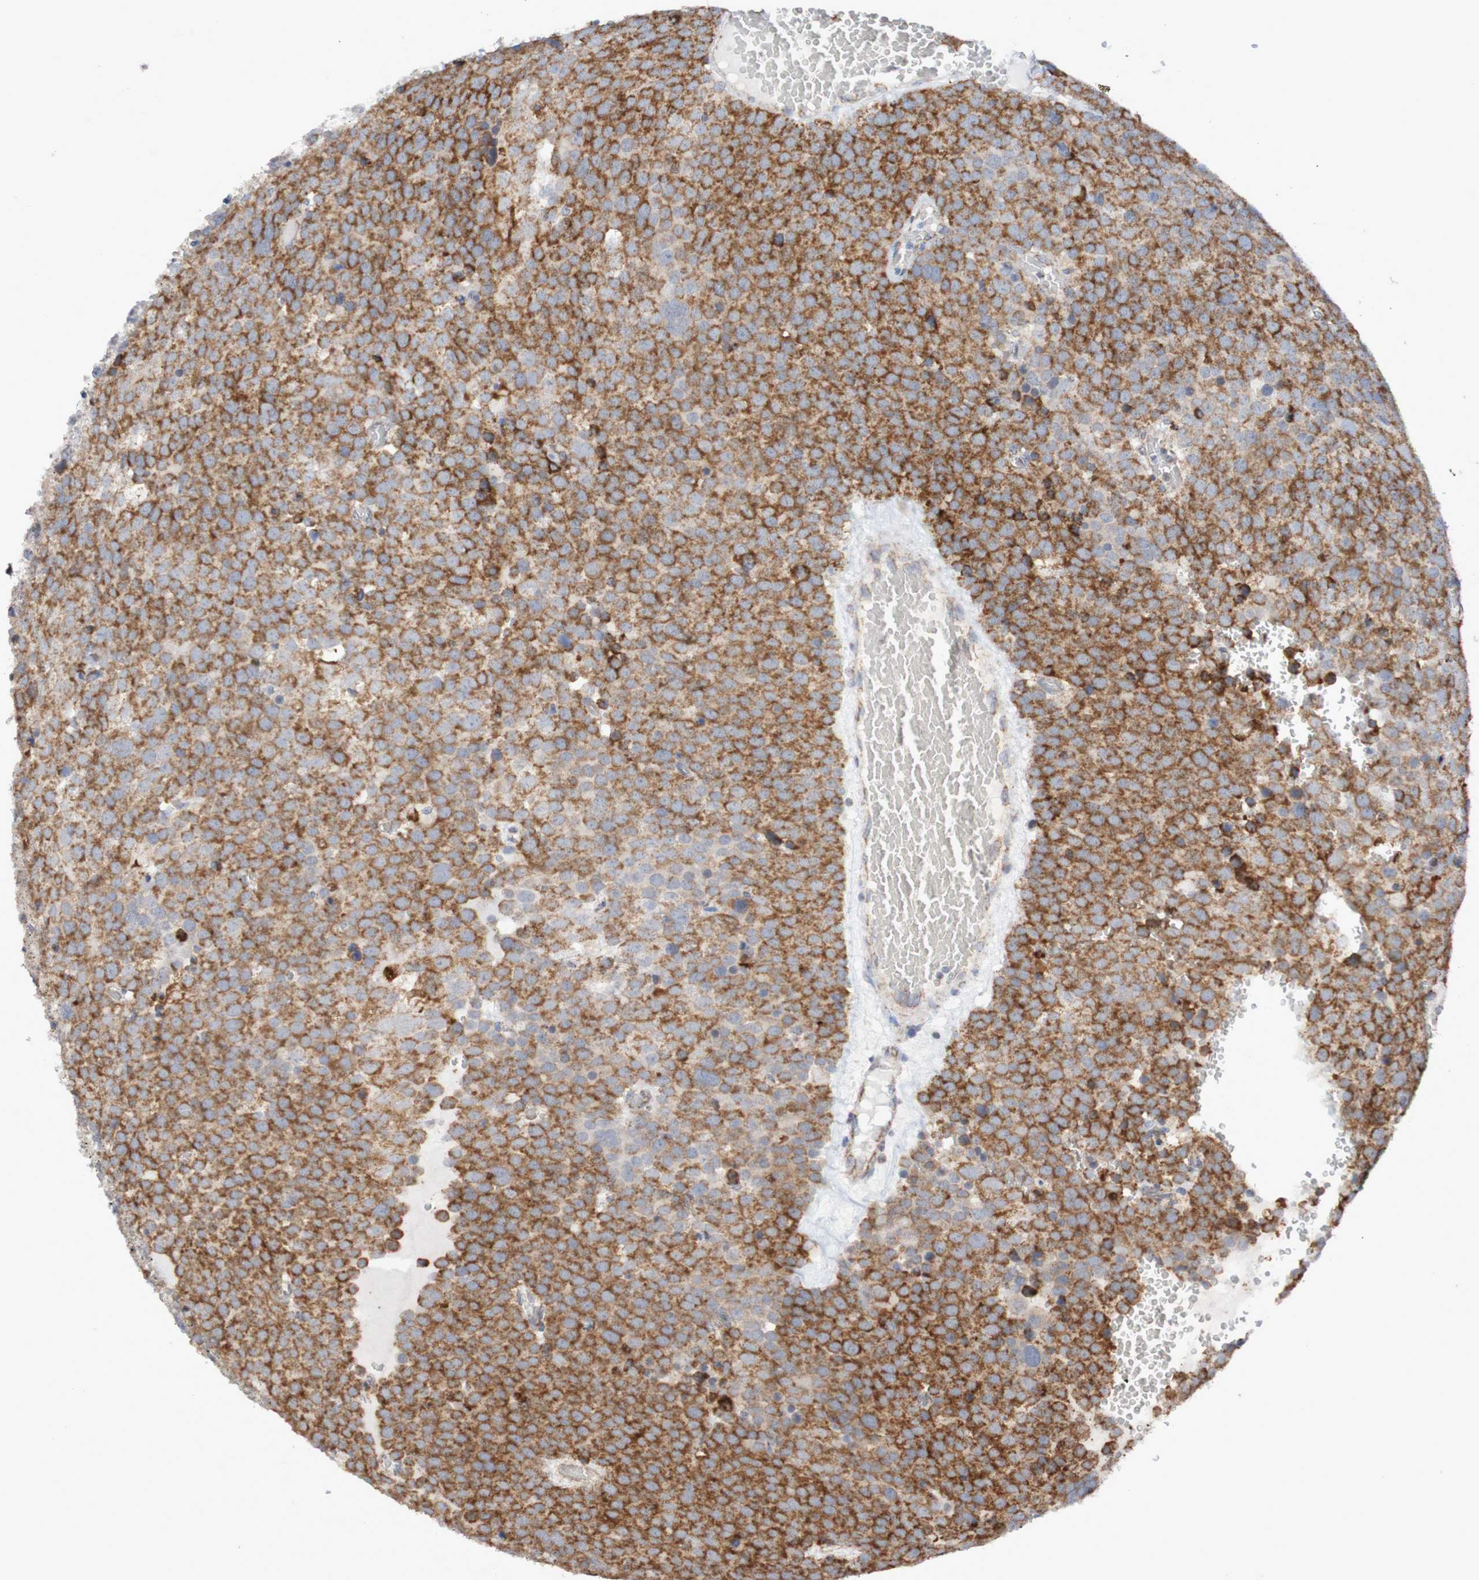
{"staining": {"intensity": "moderate", "quantity": ">75%", "location": "cytoplasmic/membranous"}, "tissue": "testis cancer", "cell_type": "Tumor cells", "image_type": "cancer", "snomed": [{"axis": "morphology", "description": "Seminoma, NOS"}, {"axis": "topography", "description": "Testis"}], "caption": "High-power microscopy captured an immunohistochemistry photomicrograph of seminoma (testis), revealing moderate cytoplasmic/membranous expression in approximately >75% of tumor cells. The staining is performed using DAB (3,3'-diaminobenzidine) brown chromogen to label protein expression. The nuclei are counter-stained blue using hematoxylin.", "gene": "DVL1", "patient": {"sex": "male", "age": 71}}